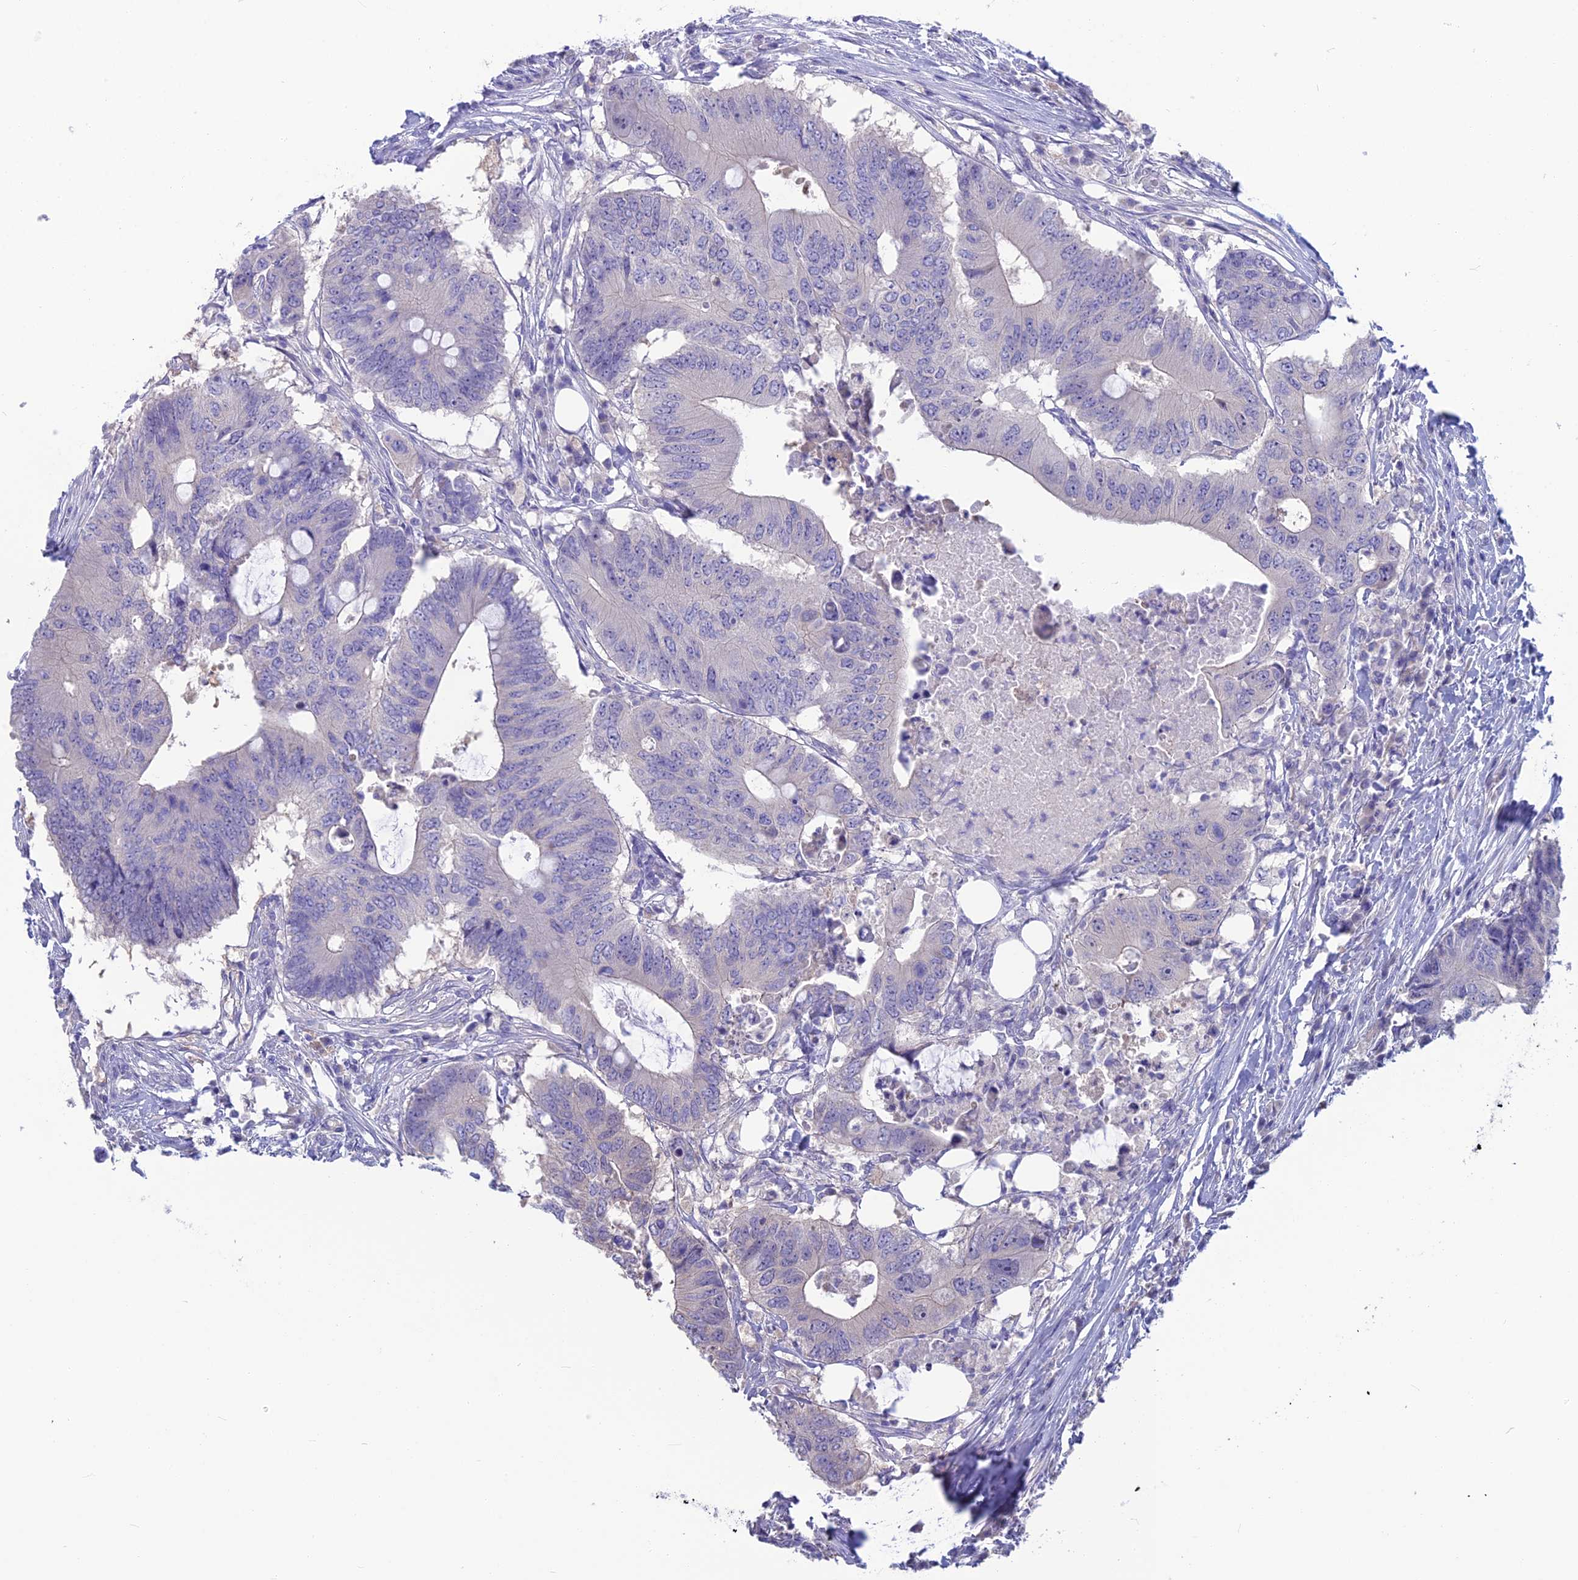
{"staining": {"intensity": "negative", "quantity": "none", "location": "none"}, "tissue": "colorectal cancer", "cell_type": "Tumor cells", "image_type": "cancer", "snomed": [{"axis": "morphology", "description": "Adenocarcinoma, NOS"}, {"axis": "topography", "description": "Colon"}], "caption": "Immunohistochemical staining of adenocarcinoma (colorectal) displays no significant staining in tumor cells.", "gene": "SNAP91", "patient": {"sex": "male", "age": 71}}